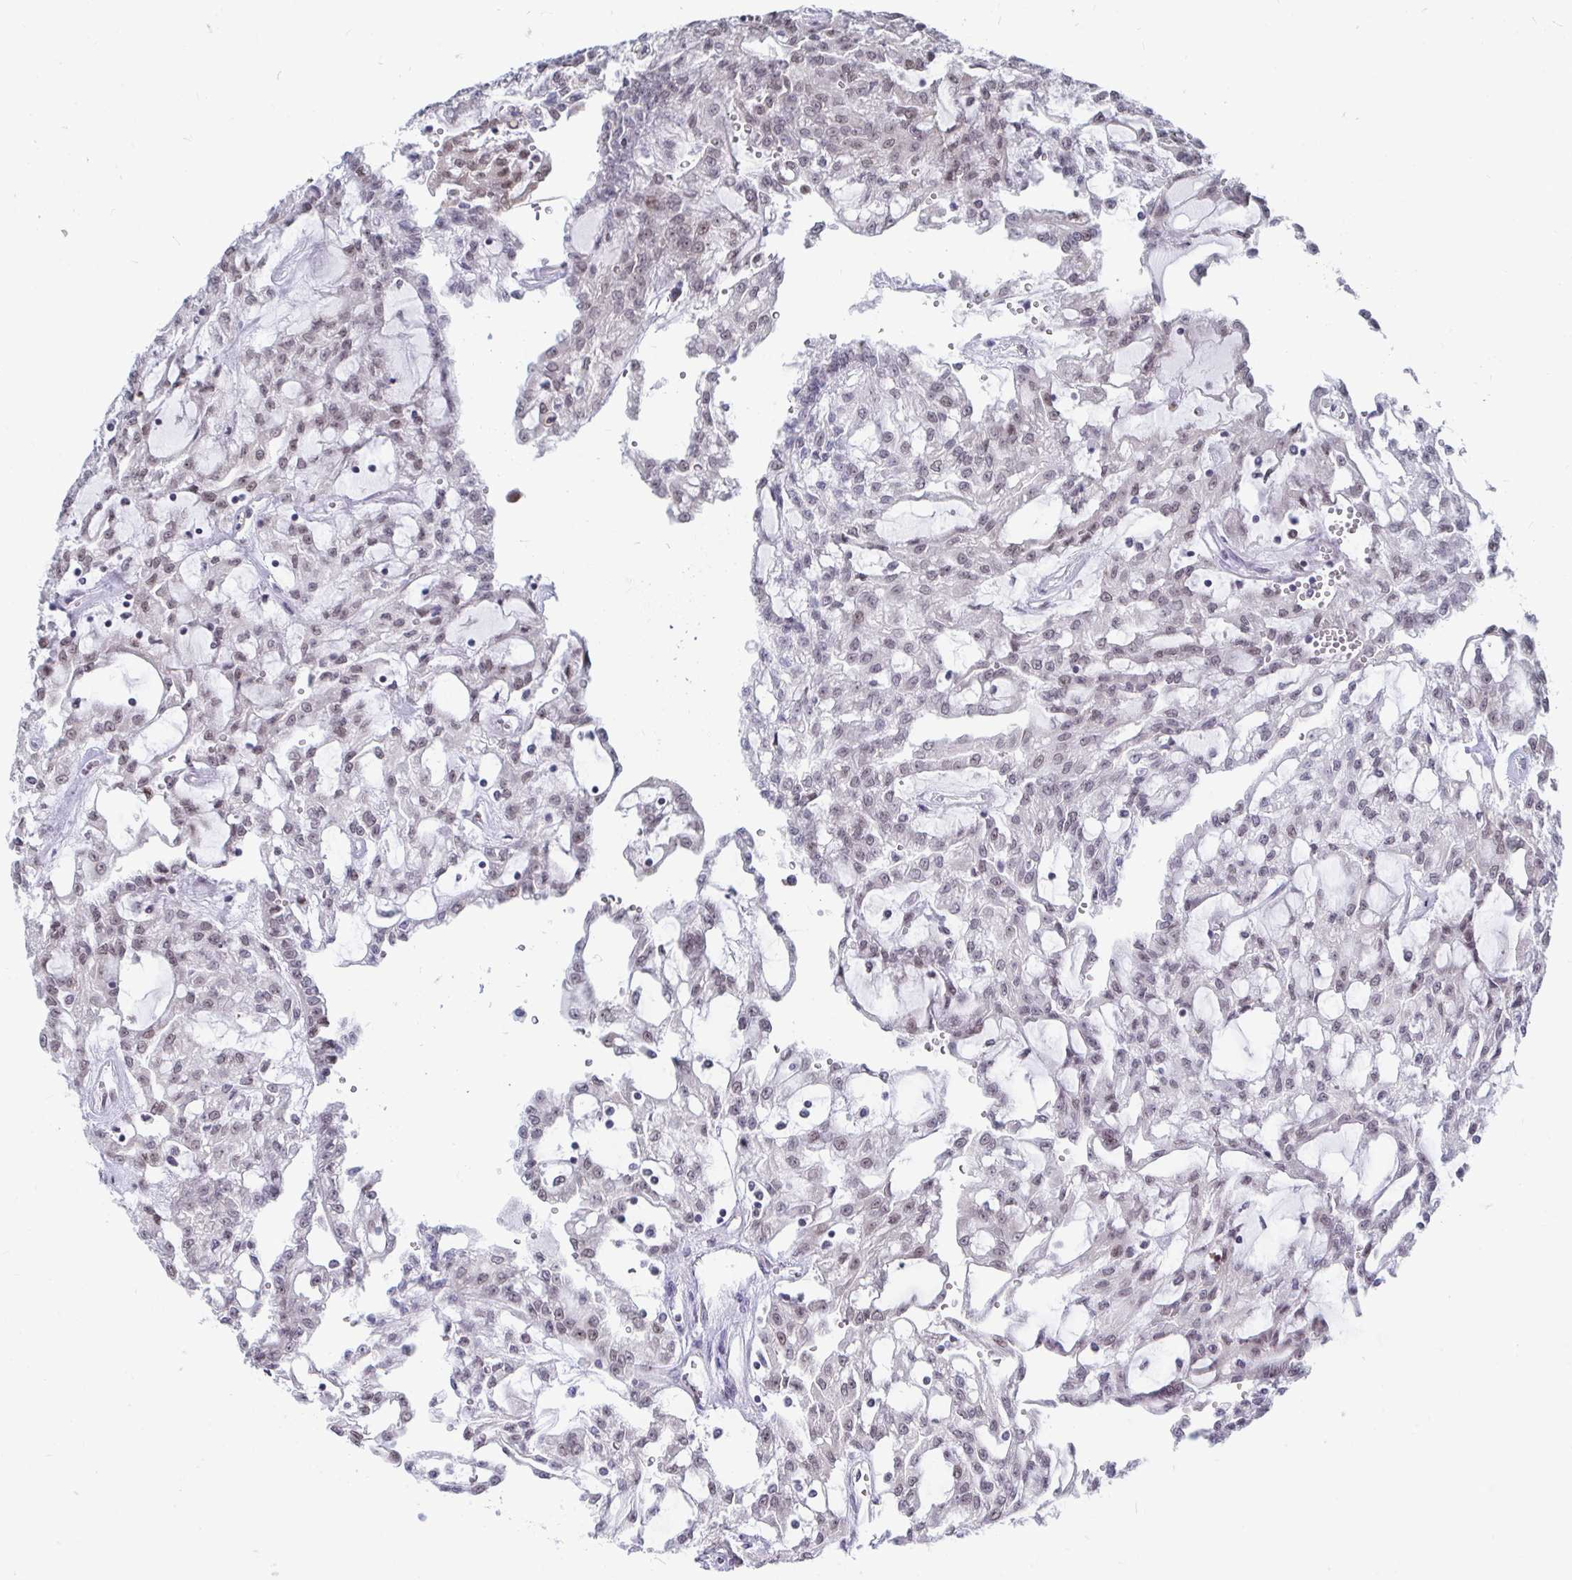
{"staining": {"intensity": "weak", "quantity": "<25%", "location": "nuclear"}, "tissue": "renal cancer", "cell_type": "Tumor cells", "image_type": "cancer", "snomed": [{"axis": "morphology", "description": "Adenocarcinoma, NOS"}, {"axis": "topography", "description": "Kidney"}], "caption": "A high-resolution micrograph shows IHC staining of renal cancer (adenocarcinoma), which shows no significant staining in tumor cells.", "gene": "TRIP12", "patient": {"sex": "male", "age": 63}}